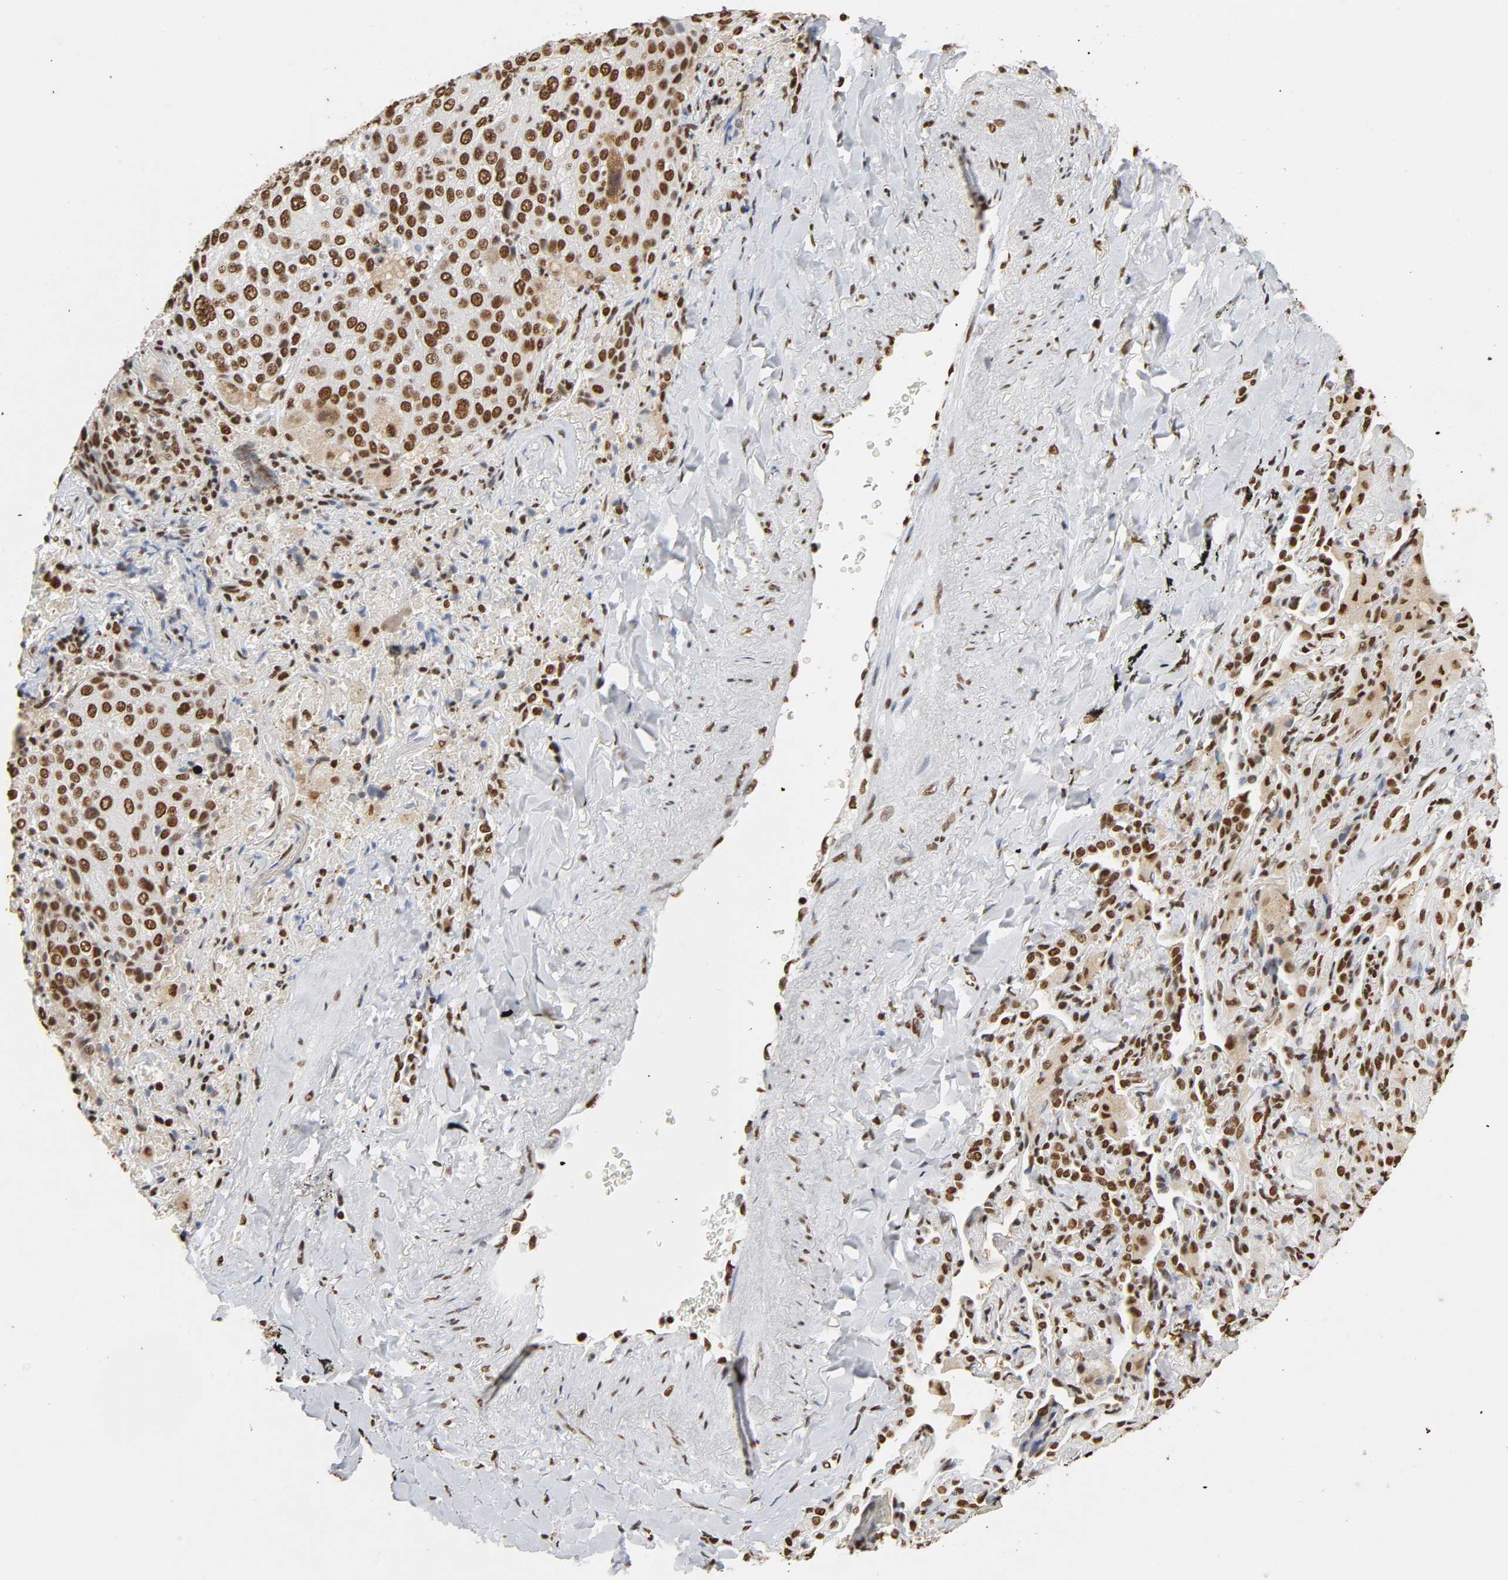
{"staining": {"intensity": "strong", "quantity": ">75%", "location": "nuclear"}, "tissue": "lung cancer", "cell_type": "Tumor cells", "image_type": "cancer", "snomed": [{"axis": "morphology", "description": "Squamous cell carcinoma, NOS"}, {"axis": "topography", "description": "Lung"}], "caption": "Protein staining by immunohistochemistry reveals strong nuclear staining in approximately >75% of tumor cells in squamous cell carcinoma (lung).", "gene": "HNRNPC", "patient": {"sex": "male", "age": 54}}